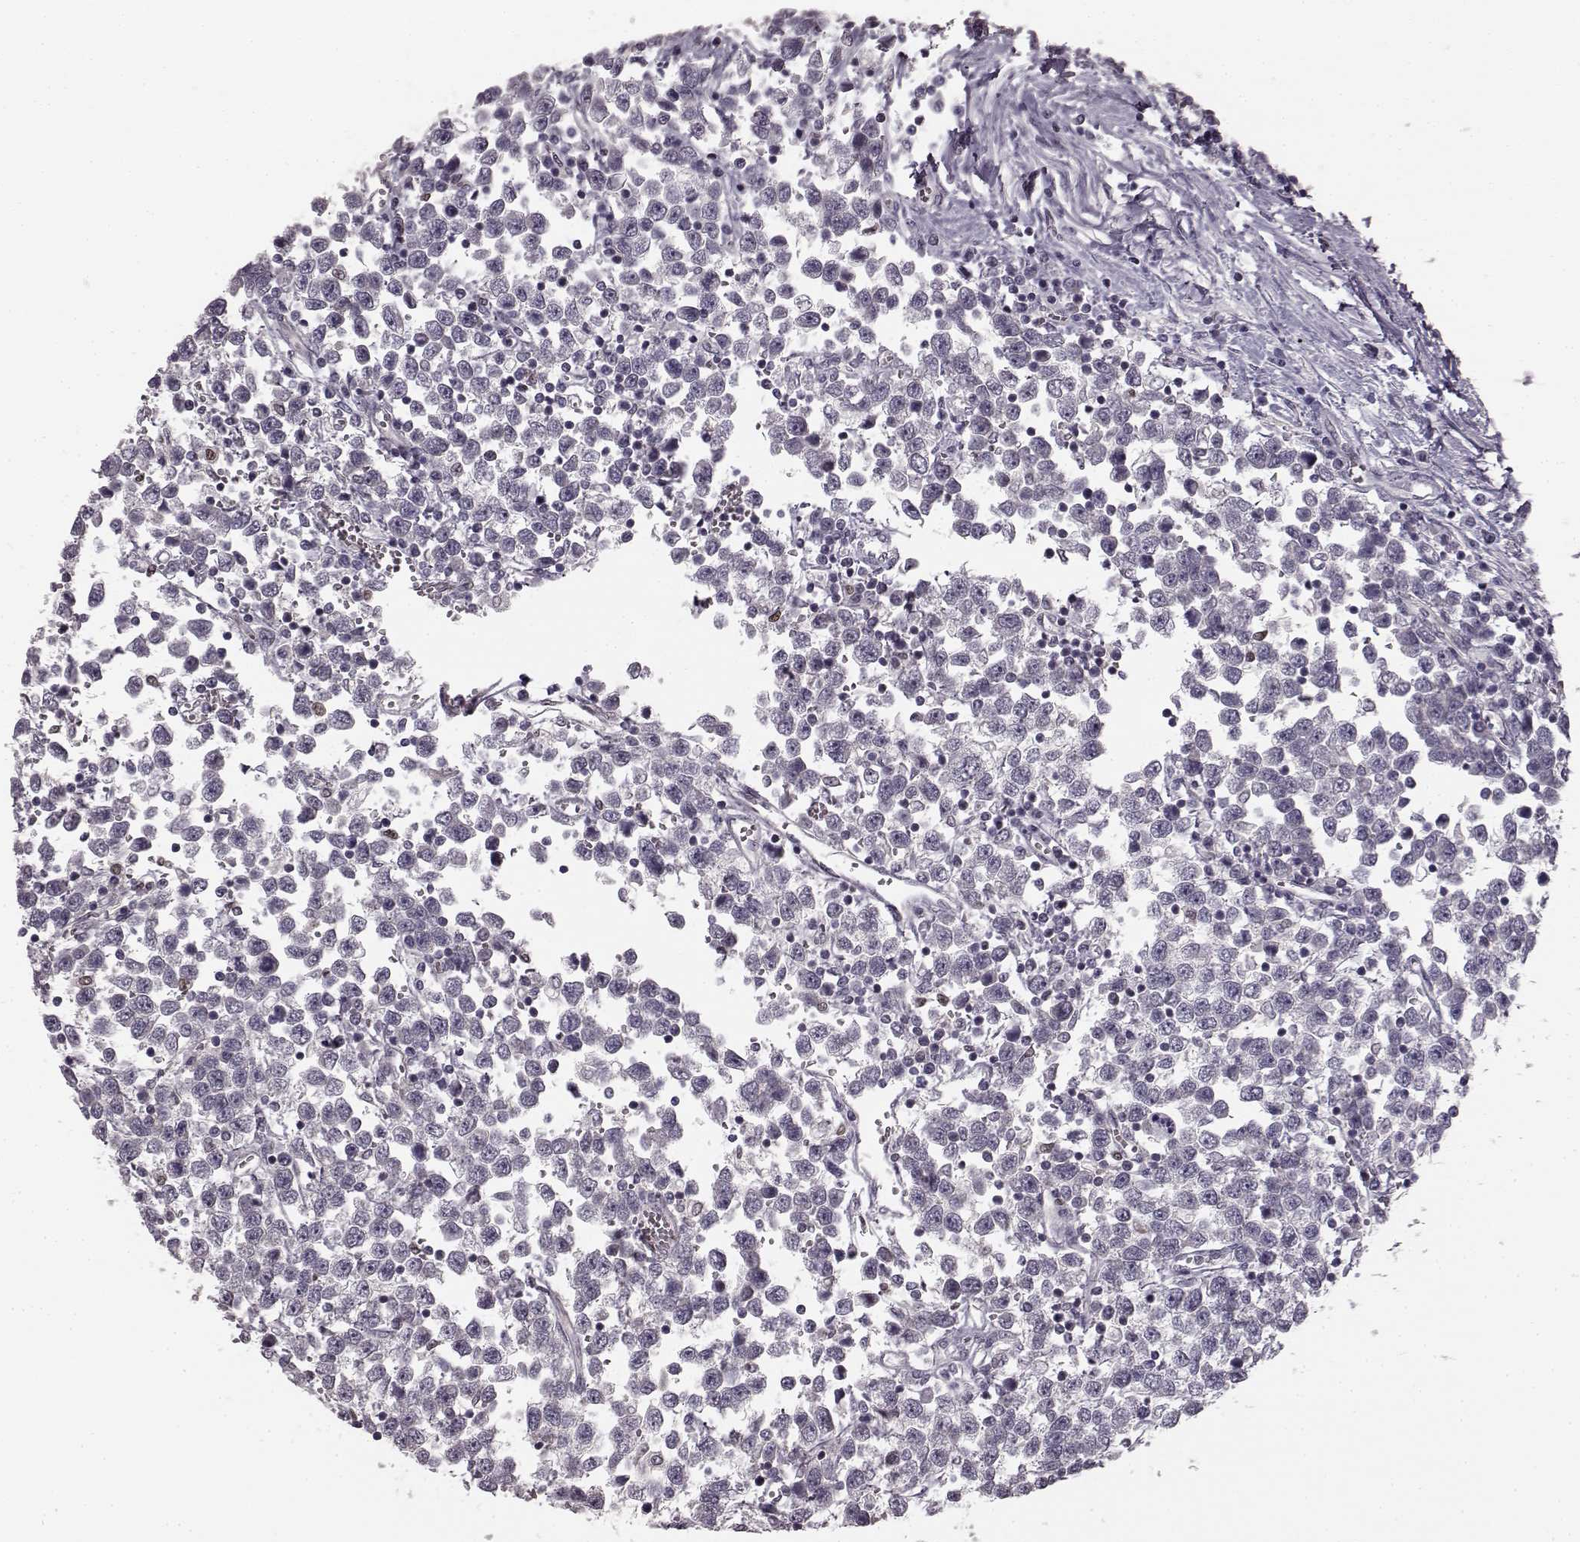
{"staining": {"intensity": "negative", "quantity": "none", "location": "none"}, "tissue": "testis cancer", "cell_type": "Tumor cells", "image_type": "cancer", "snomed": [{"axis": "morphology", "description": "Seminoma, NOS"}, {"axis": "topography", "description": "Testis"}], "caption": "There is no significant staining in tumor cells of seminoma (testis). The staining is performed using DAB brown chromogen with nuclei counter-stained in using hematoxylin.", "gene": "CHIT1", "patient": {"sex": "male", "age": 34}}